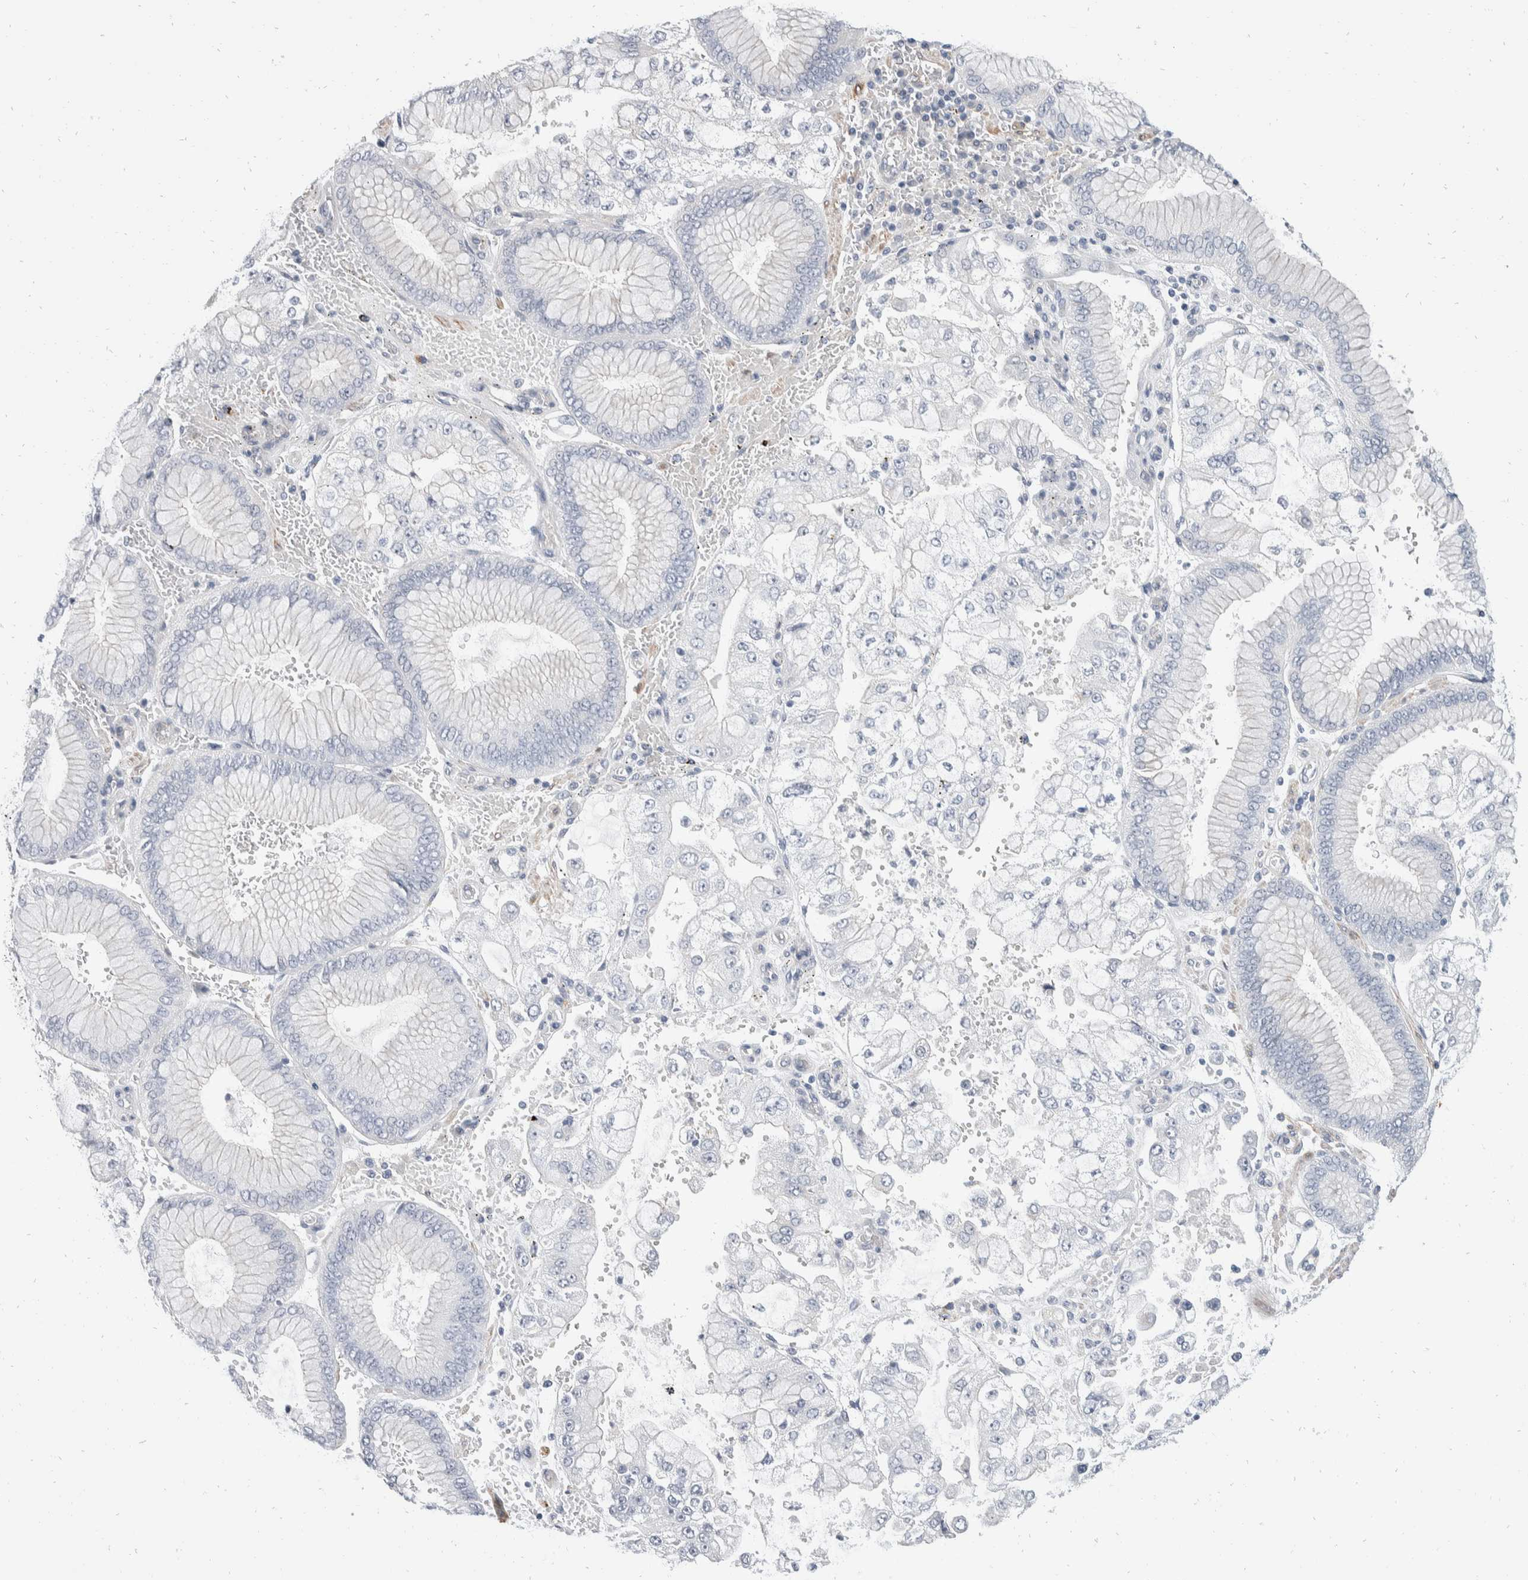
{"staining": {"intensity": "negative", "quantity": "none", "location": "none"}, "tissue": "stomach cancer", "cell_type": "Tumor cells", "image_type": "cancer", "snomed": [{"axis": "morphology", "description": "Adenocarcinoma, NOS"}, {"axis": "topography", "description": "Stomach"}], "caption": "Immunohistochemistry (IHC) of human stomach adenocarcinoma shows no expression in tumor cells.", "gene": "CATSPERD", "patient": {"sex": "male", "age": 76}}